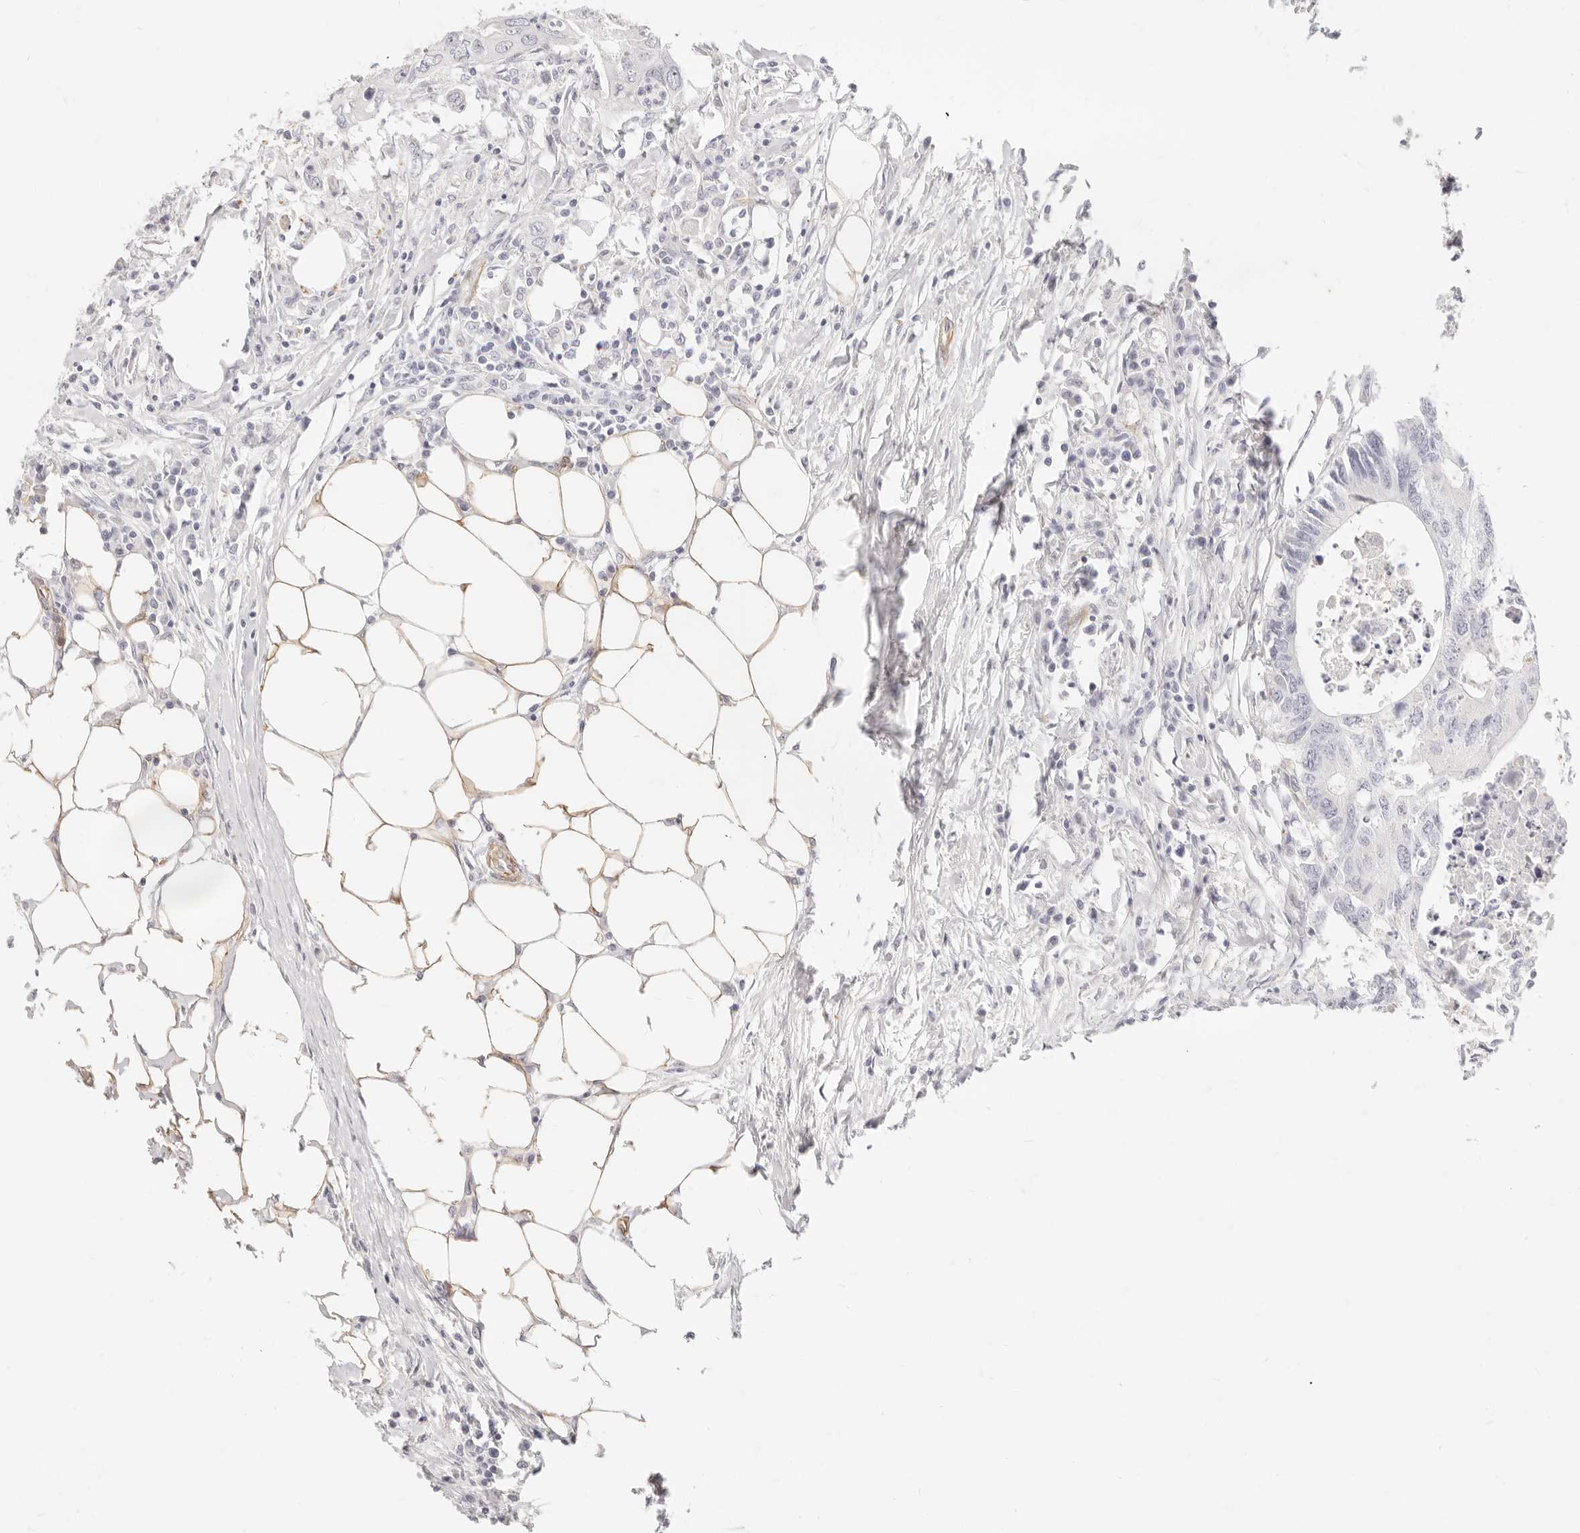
{"staining": {"intensity": "negative", "quantity": "none", "location": "none"}, "tissue": "colorectal cancer", "cell_type": "Tumor cells", "image_type": "cancer", "snomed": [{"axis": "morphology", "description": "Adenocarcinoma, NOS"}, {"axis": "topography", "description": "Colon"}], "caption": "Immunohistochemistry (IHC) micrograph of colorectal cancer stained for a protein (brown), which displays no positivity in tumor cells. (Stains: DAB immunohistochemistry with hematoxylin counter stain, Microscopy: brightfield microscopy at high magnification).", "gene": "NUS1", "patient": {"sex": "male", "age": 71}}